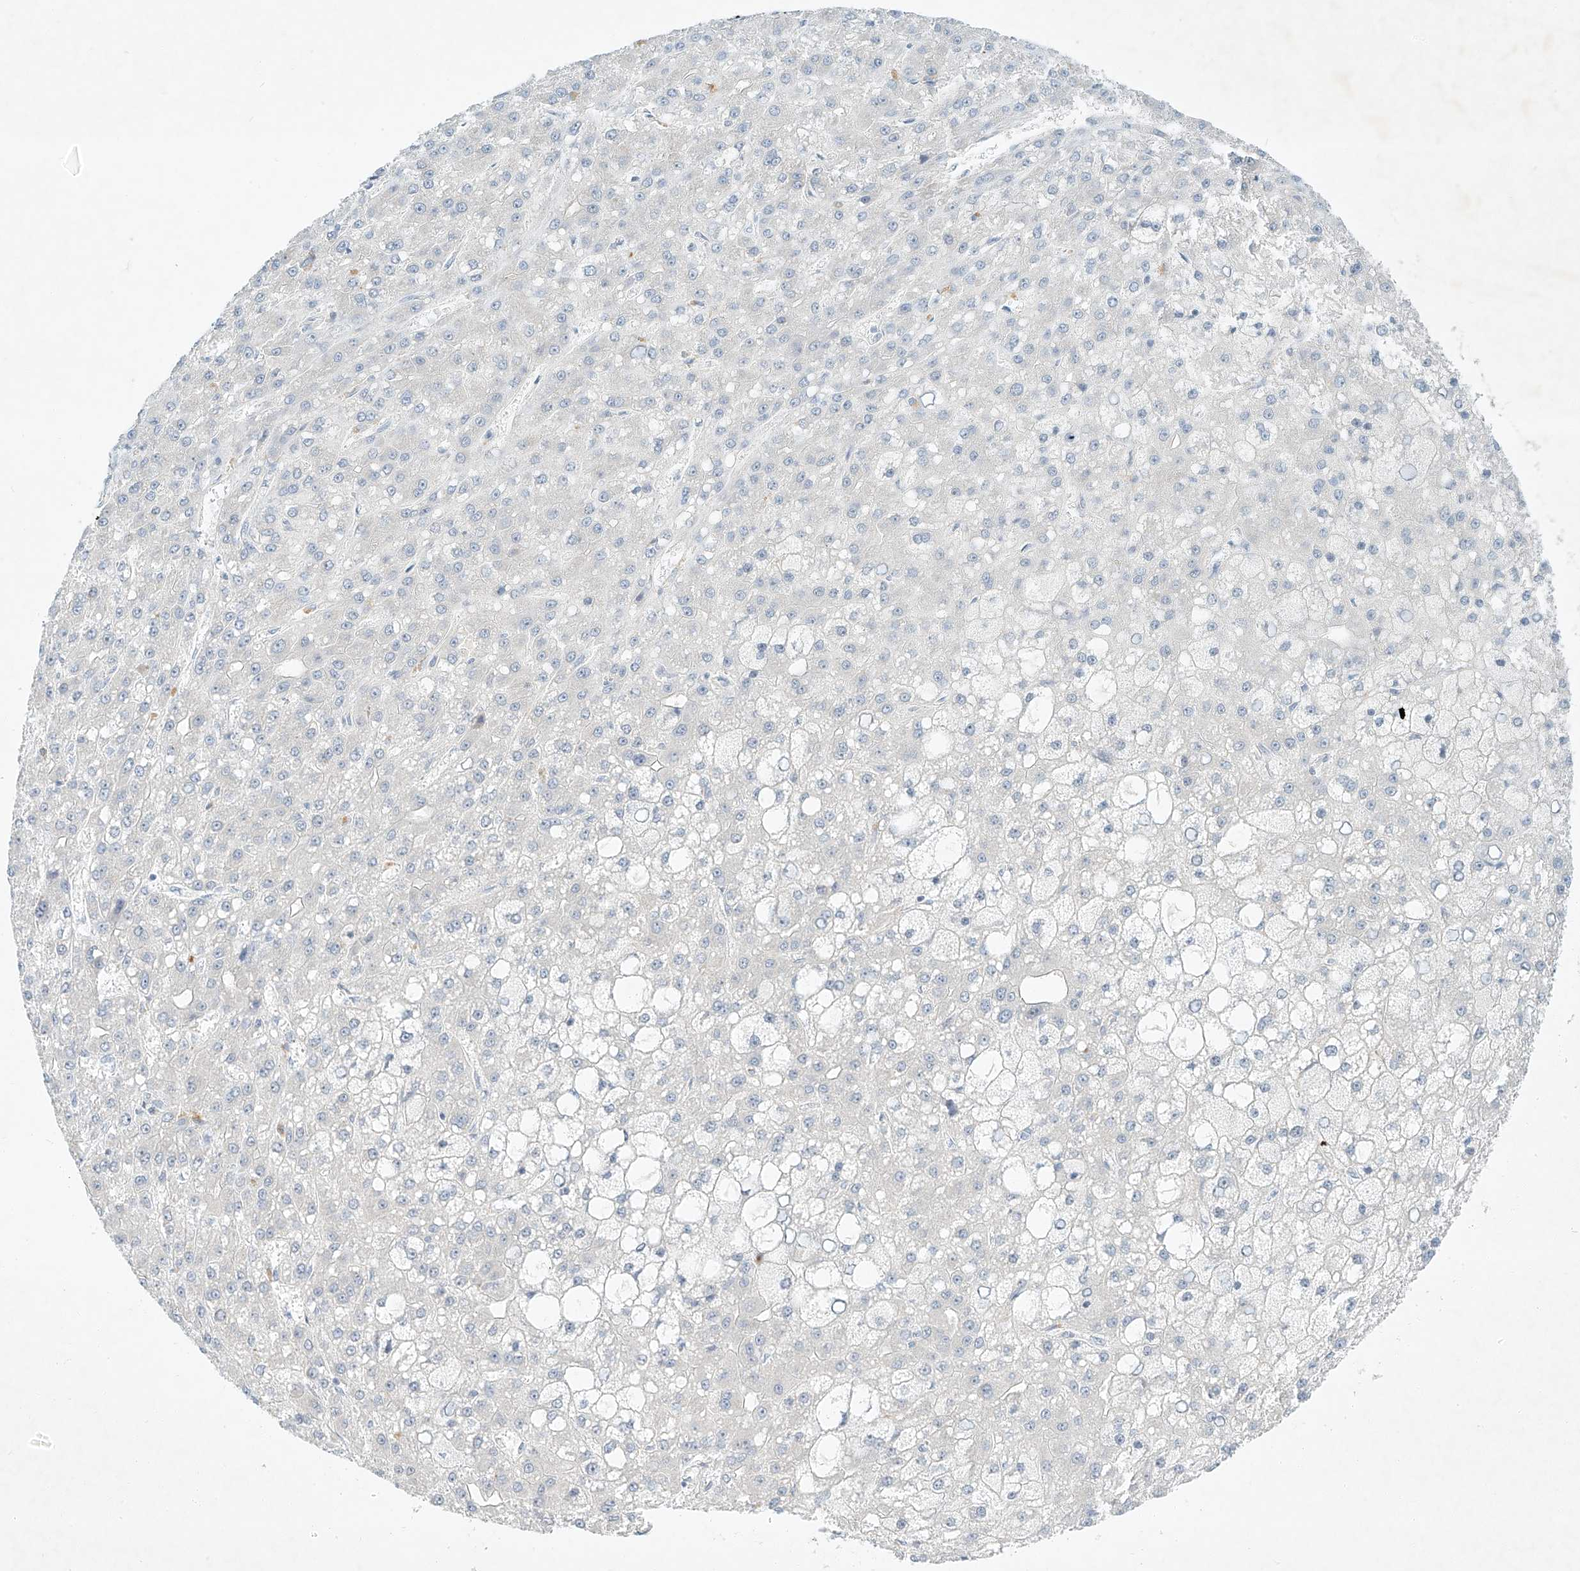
{"staining": {"intensity": "negative", "quantity": "none", "location": "none"}, "tissue": "liver cancer", "cell_type": "Tumor cells", "image_type": "cancer", "snomed": [{"axis": "morphology", "description": "Carcinoma, Hepatocellular, NOS"}, {"axis": "topography", "description": "Liver"}], "caption": "This is an immunohistochemistry (IHC) histopathology image of liver cancer. There is no expression in tumor cells.", "gene": "PAK6", "patient": {"sex": "male", "age": 67}}